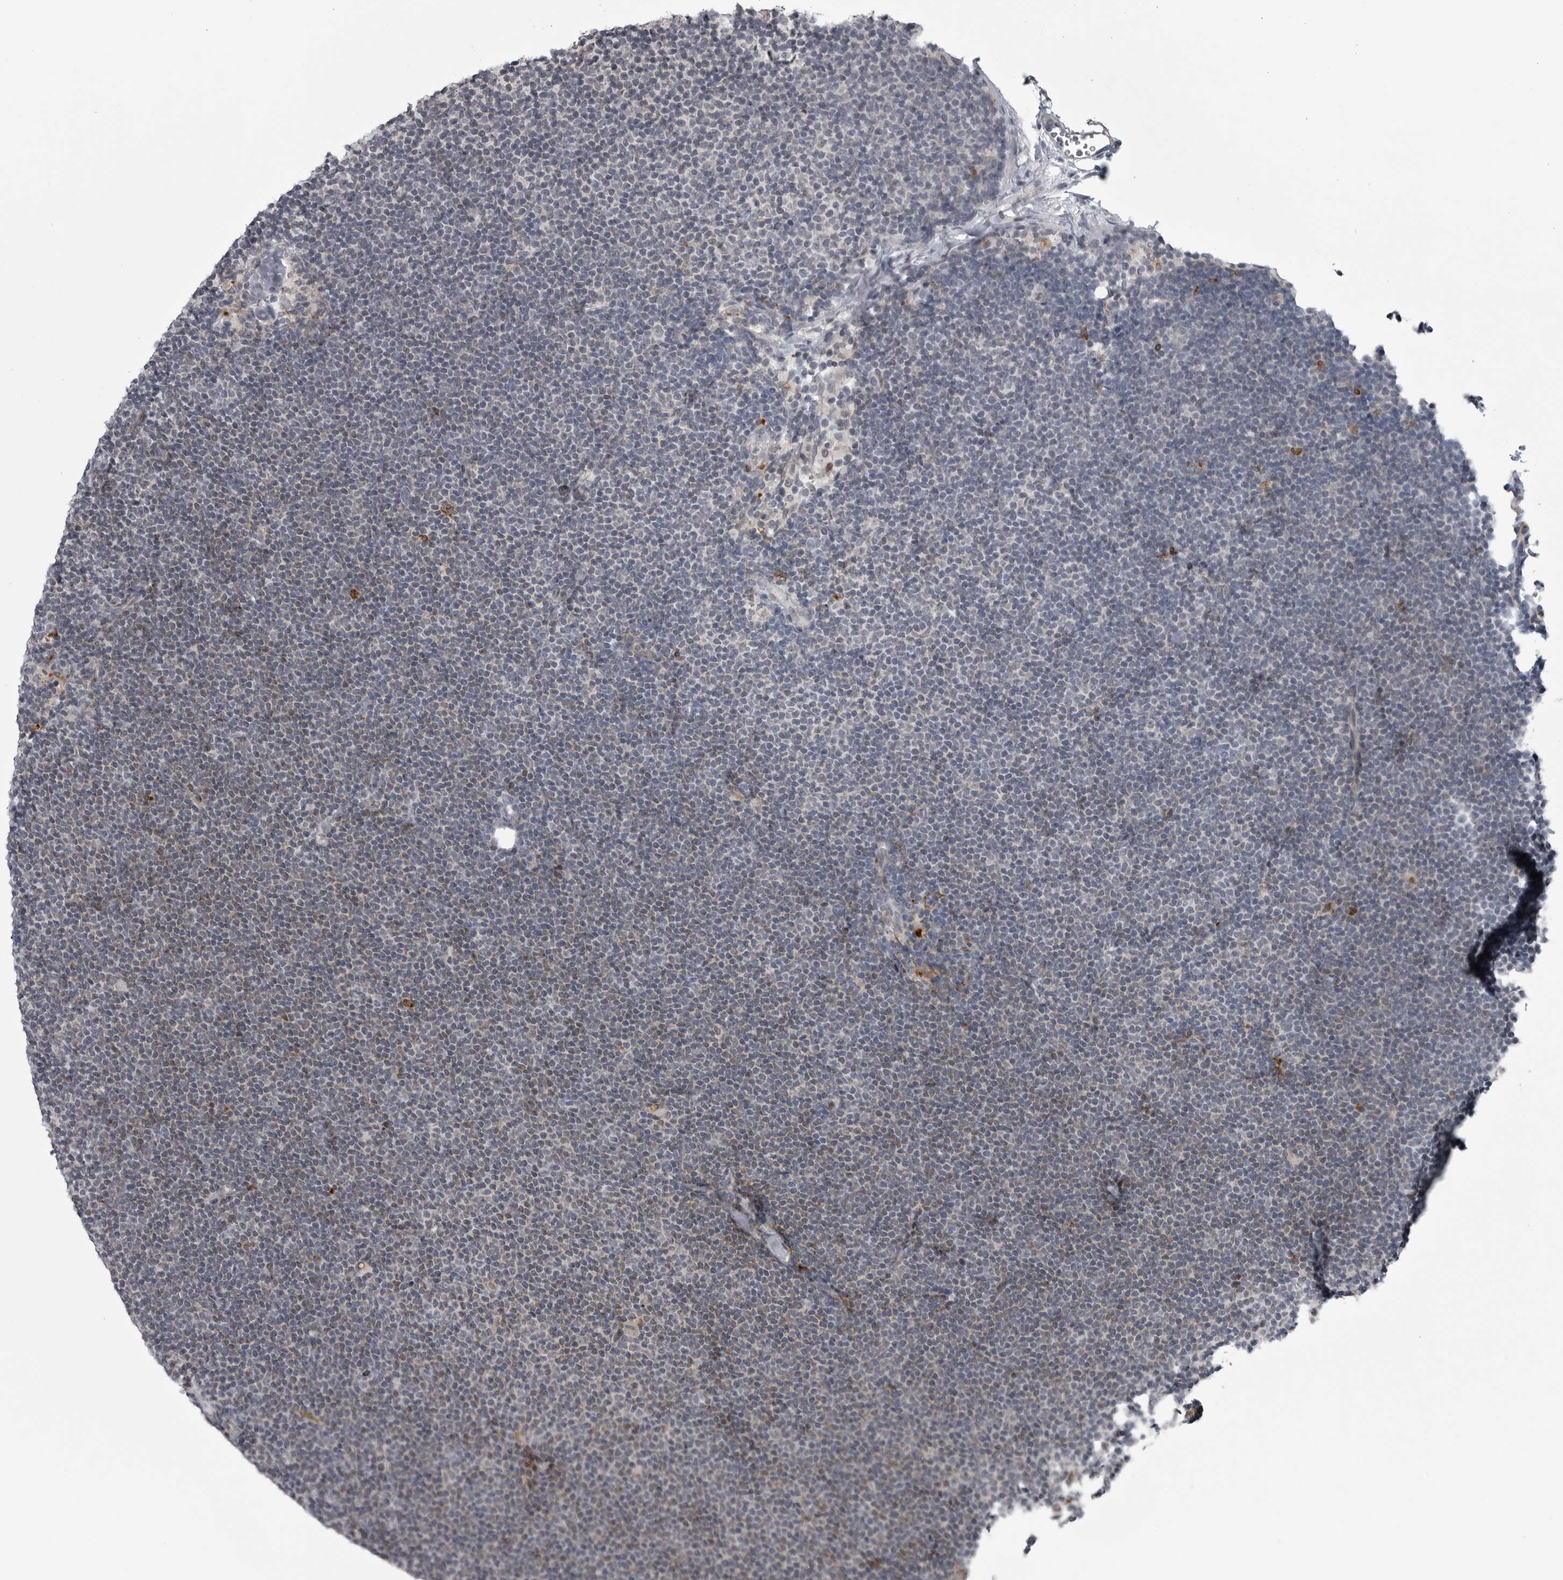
{"staining": {"intensity": "weak", "quantity": "<25%", "location": "nuclear"}, "tissue": "lymphoma", "cell_type": "Tumor cells", "image_type": "cancer", "snomed": [{"axis": "morphology", "description": "Malignant lymphoma, non-Hodgkin's type, Low grade"}, {"axis": "topography", "description": "Lymph node"}], "caption": "Immunohistochemical staining of human malignant lymphoma, non-Hodgkin's type (low-grade) reveals no significant expression in tumor cells.", "gene": "LYSMD1", "patient": {"sex": "female", "age": 53}}